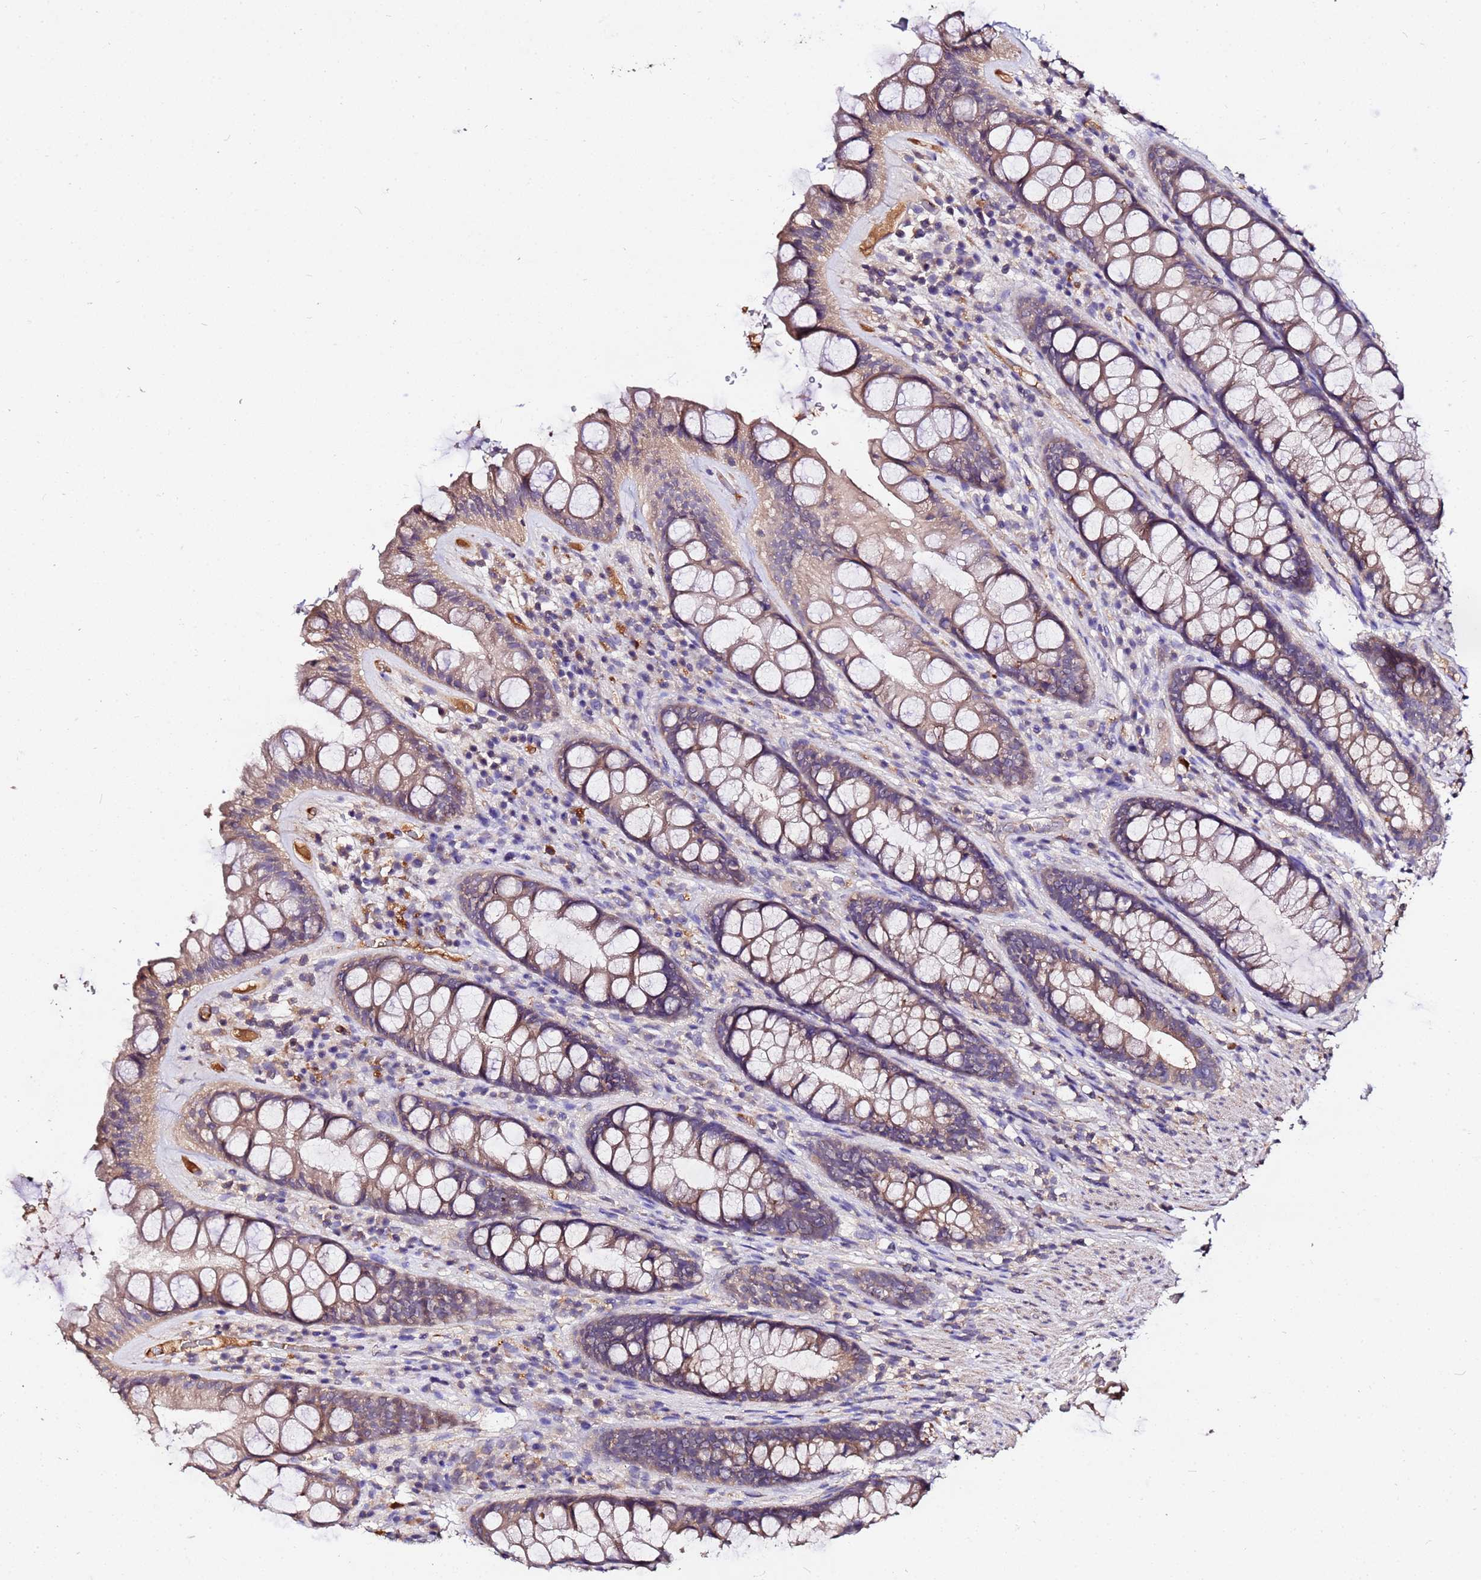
{"staining": {"intensity": "weak", "quantity": ">75%", "location": "cytoplasmic/membranous"}, "tissue": "rectum", "cell_type": "Glandular cells", "image_type": "normal", "snomed": [{"axis": "morphology", "description": "Normal tissue, NOS"}, {"axis": "topography", "description": "Rectum"}], "caption": "This image shows immunohistochemistry staining of normal rectum, with low weak cytoplasmic/membranous staining in about >75% of glandular cells.", "gene": "MTERF1", "patient": {"sex": "male", "age": 74}}